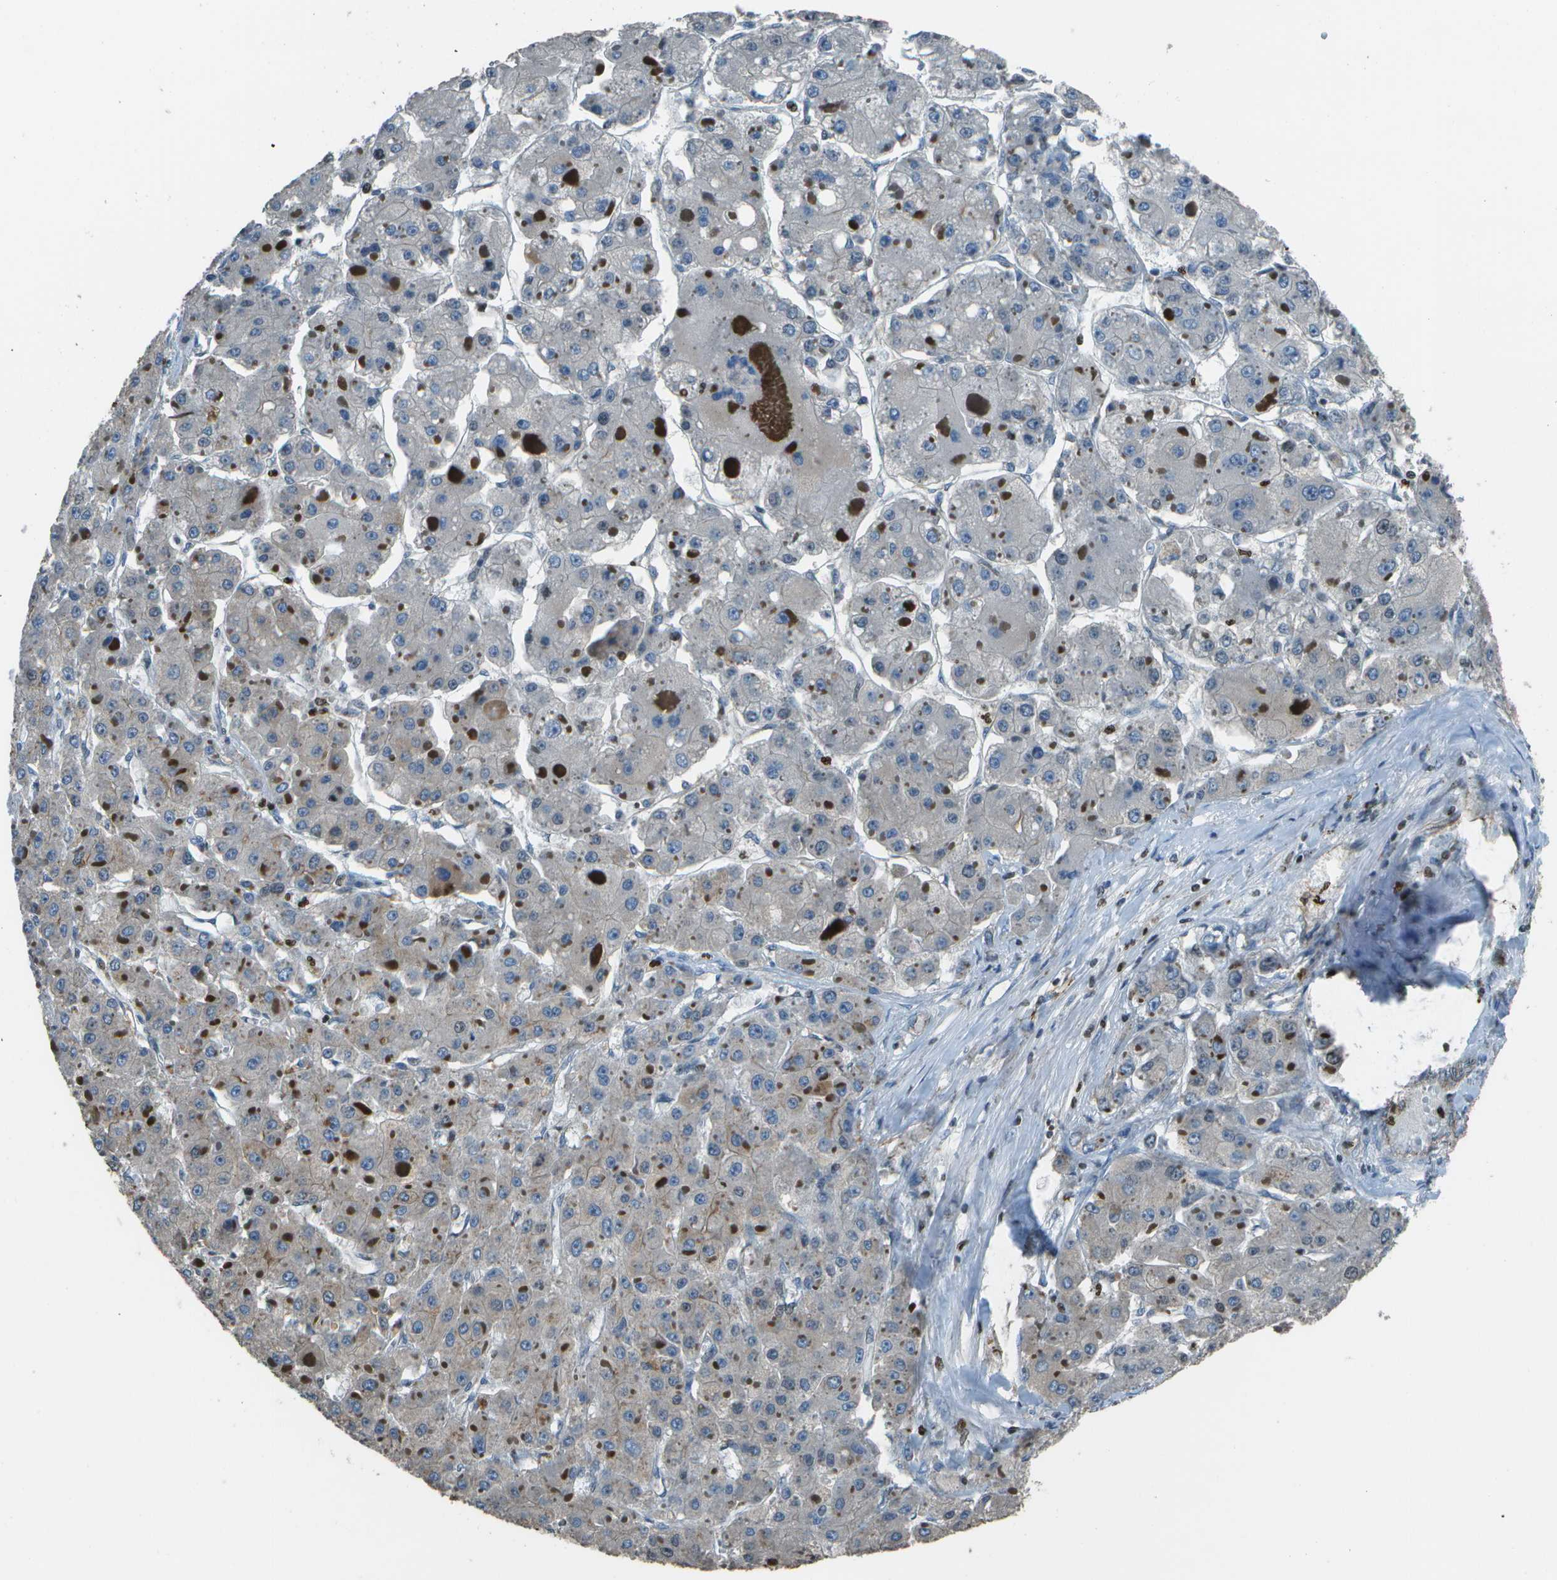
{"staining": {"intensity": "negative", "quantity": "none", "location": "none"}, "tissue": "liver cancer", "cell_type": "Tumor cells", "image_type": "cancer", "snomed": [{"axis": "morphology", "description": "Carcinoma, Hepatocellular, NOS"}, {"axis": "topography", "description": "Liver"}], "caption": "Immunohistochemical staining of human liver cancer displays no significant expression in tumor cells.", "gene": "PDLIM1", "patient": {"sex": "female", "age": 73}}